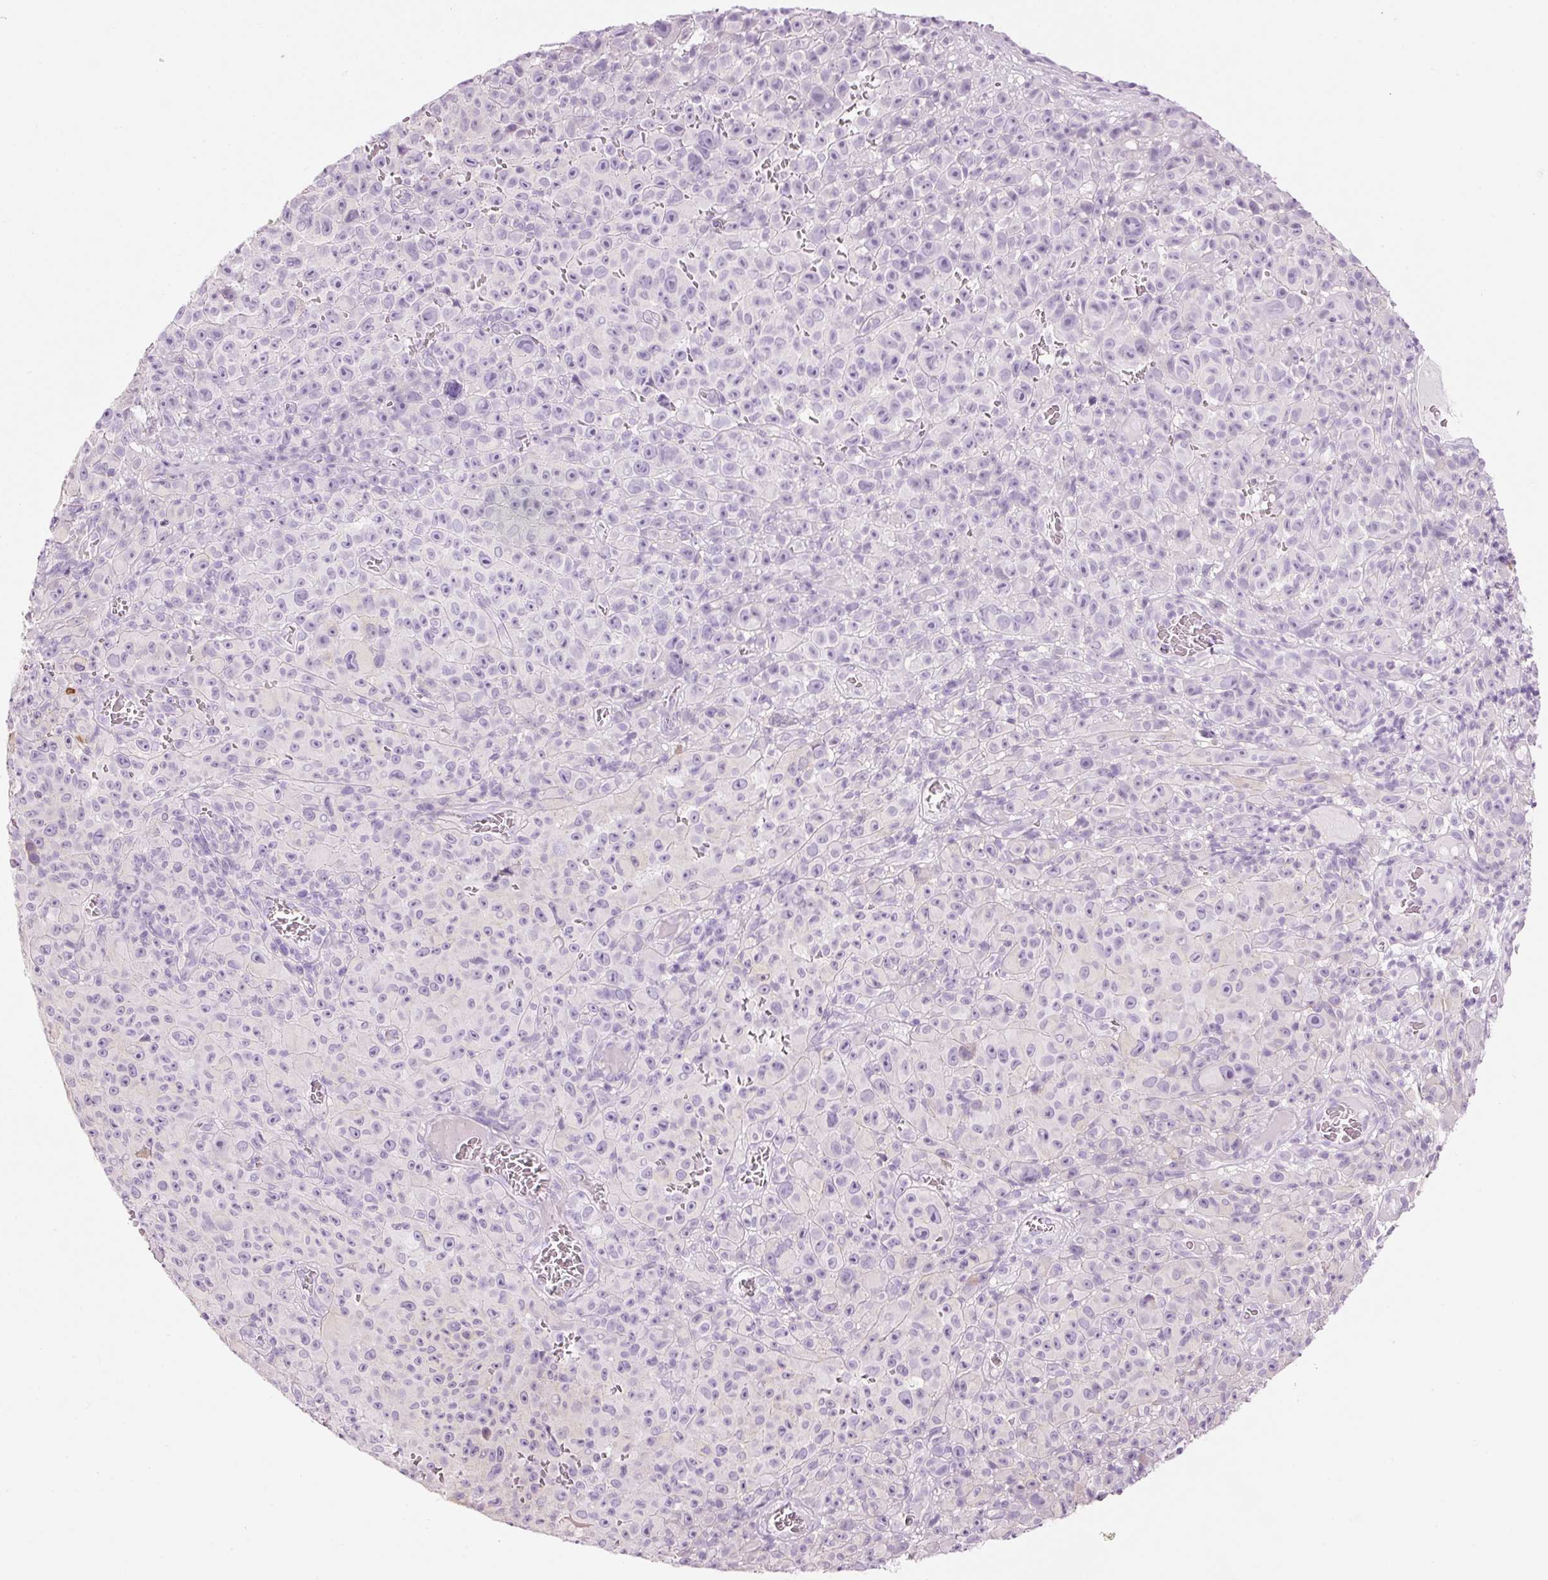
{"staining": {"intensity": "negative", "quantity": "none", "location": "none"}, "tissue": "melanoma", "cell_type": "Tumor cells", "image_type": "cancer", "snomed": [{"axis": "morphology", "description": "Malignant melanoma, NOS"}, {"axis": "topography", "description": "Skin"}], "caption": "Malignant melanoma stained for a protein using IHC exhibits no staining tumor cells.", "gene": "CMA1", "patient": {"sex": "female", "age": 82}}